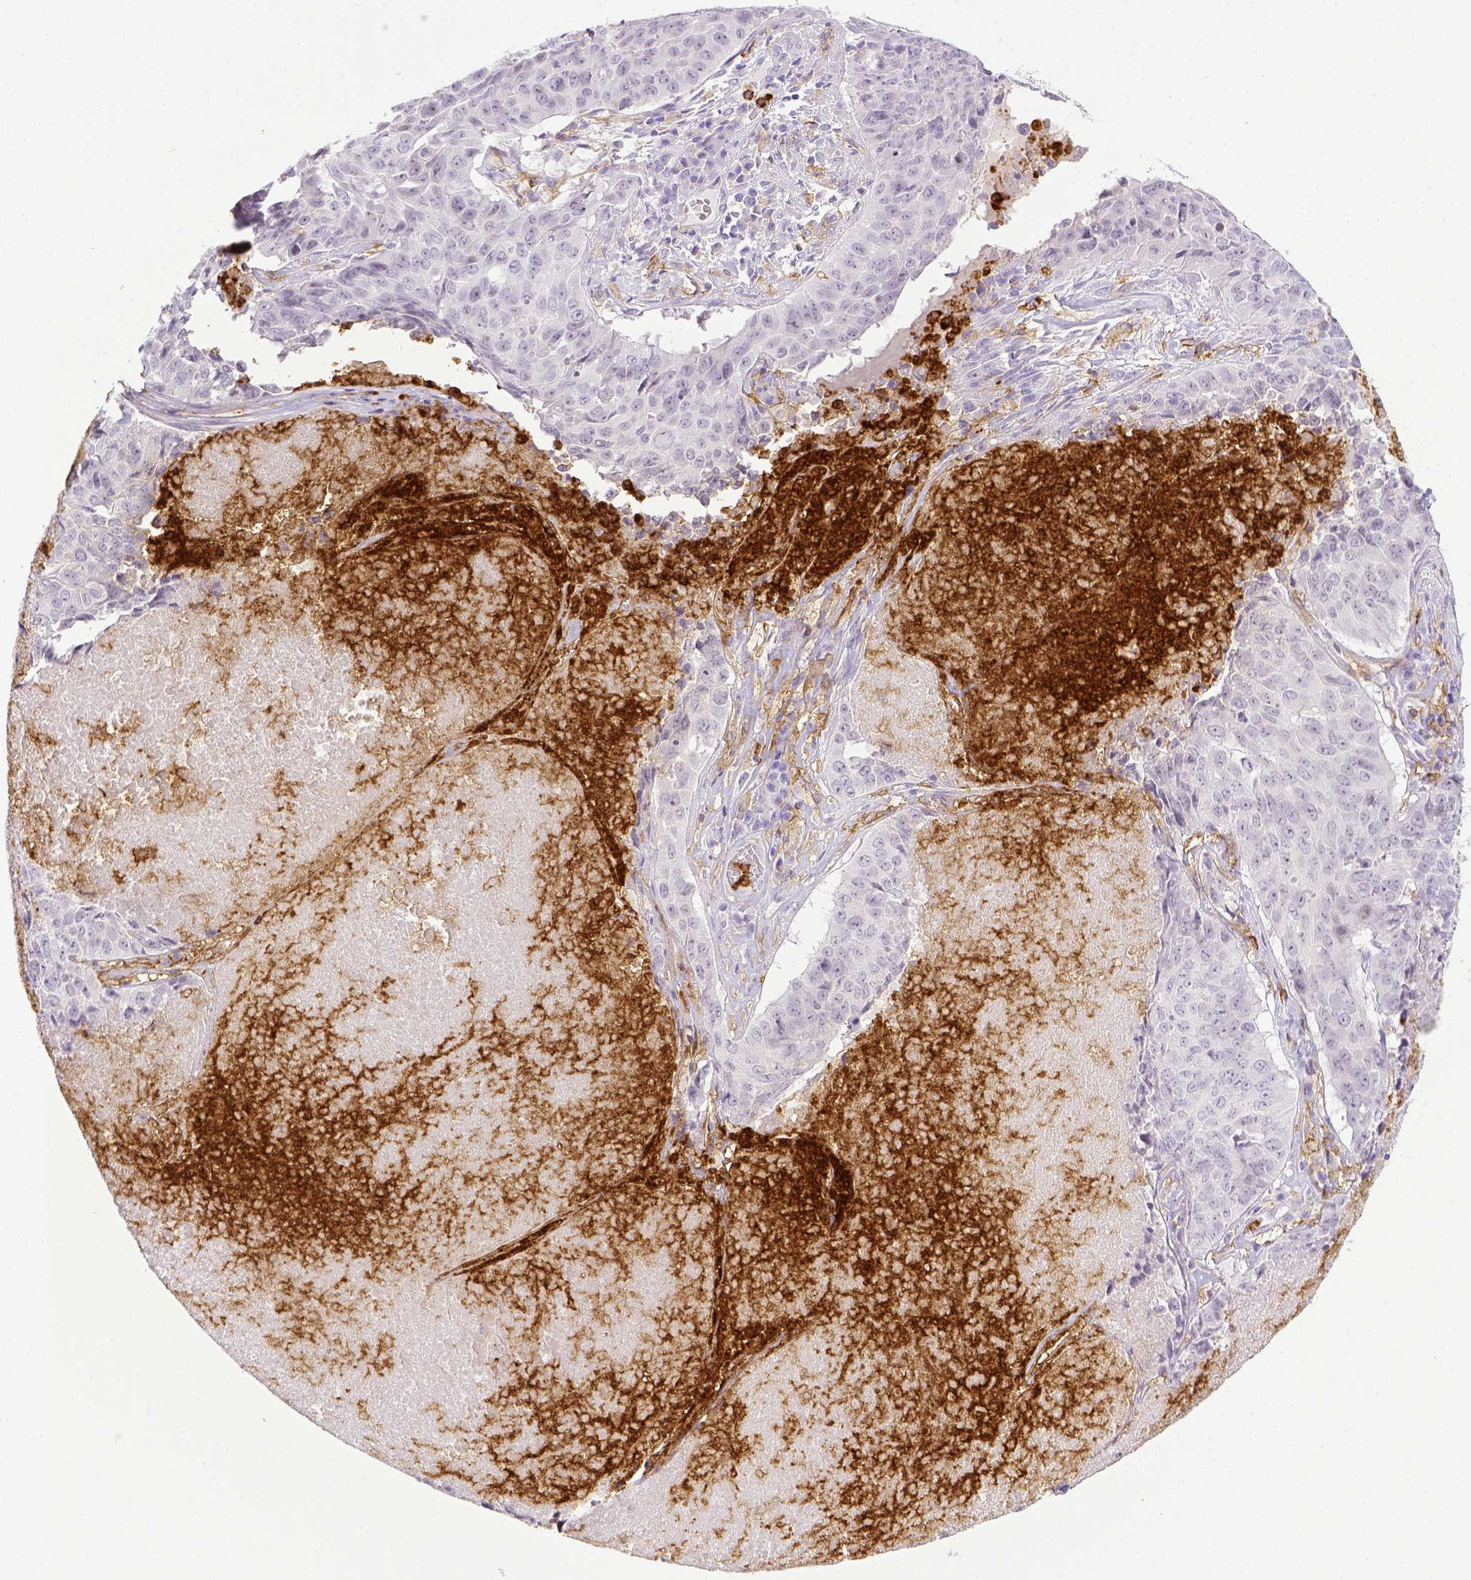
{"staining": {"intensity": "negative", "quantity": "none", "location": "none"}, "tissue": "lung cancer", "cell_type": "Tumor cells", "image_type": "cancer", "snomed": [{"axis": "morphology", "description": "Normal tissue, NOS"}, {"axis": "morphology", "description": "Squamous cell carcinoma, NOS"}, {"axis": "topography", "description": "Bronchus"}, {"axis": "topography", "description": "Lung"}], "caption": "A micrograph of lung cancer (squamous cell carcinoma) stained for a protein exhibits no brown staining in tumor cells.", "gene": "ITGAM", "patient": {"sex": "male", "age": 64}}